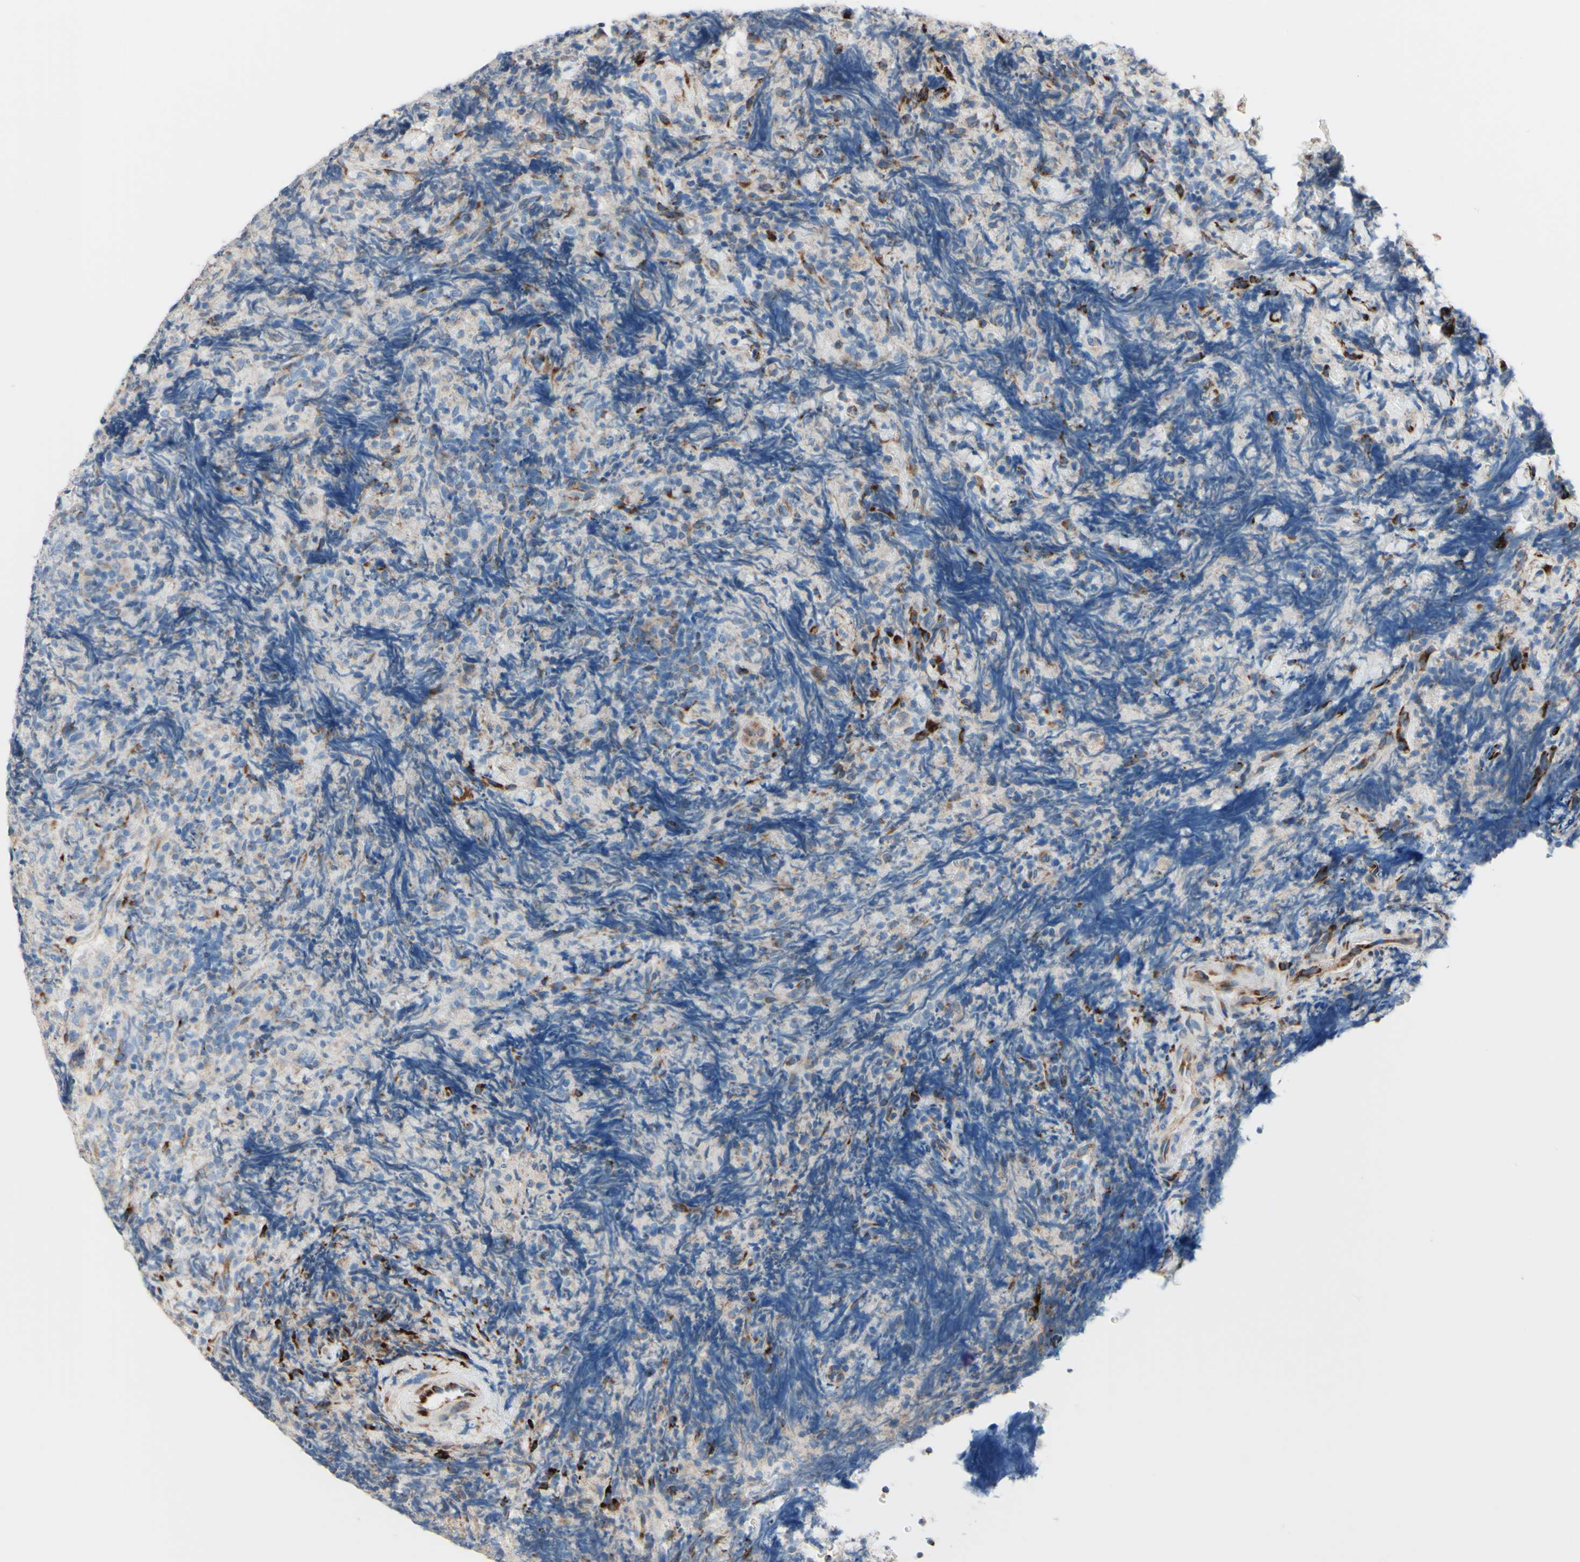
{"staining": {"intensity": "moderate", "quantity": "<25%", "location": "cytoplasmic/membranous"}, "tissue": "lymphoma", "cell_type": "Tumor cells", "image_type": "cancer", "snomed": [{"axis": "morphology", "description": "Malignant lymphoma, non-Hodgkin's type, High grade"}, {"axis": "topography", "description": "Tonsil"}], "caption": "Protein expression analysis of human malignant lymphoma, non-Hodgkin's type (high-grade) reveals moderate cytoplasmic/membranous expression in approximately <25% of tumor cells.", "gene": "AGPAT5", "patient": {"sex": "female", "age": 36}}